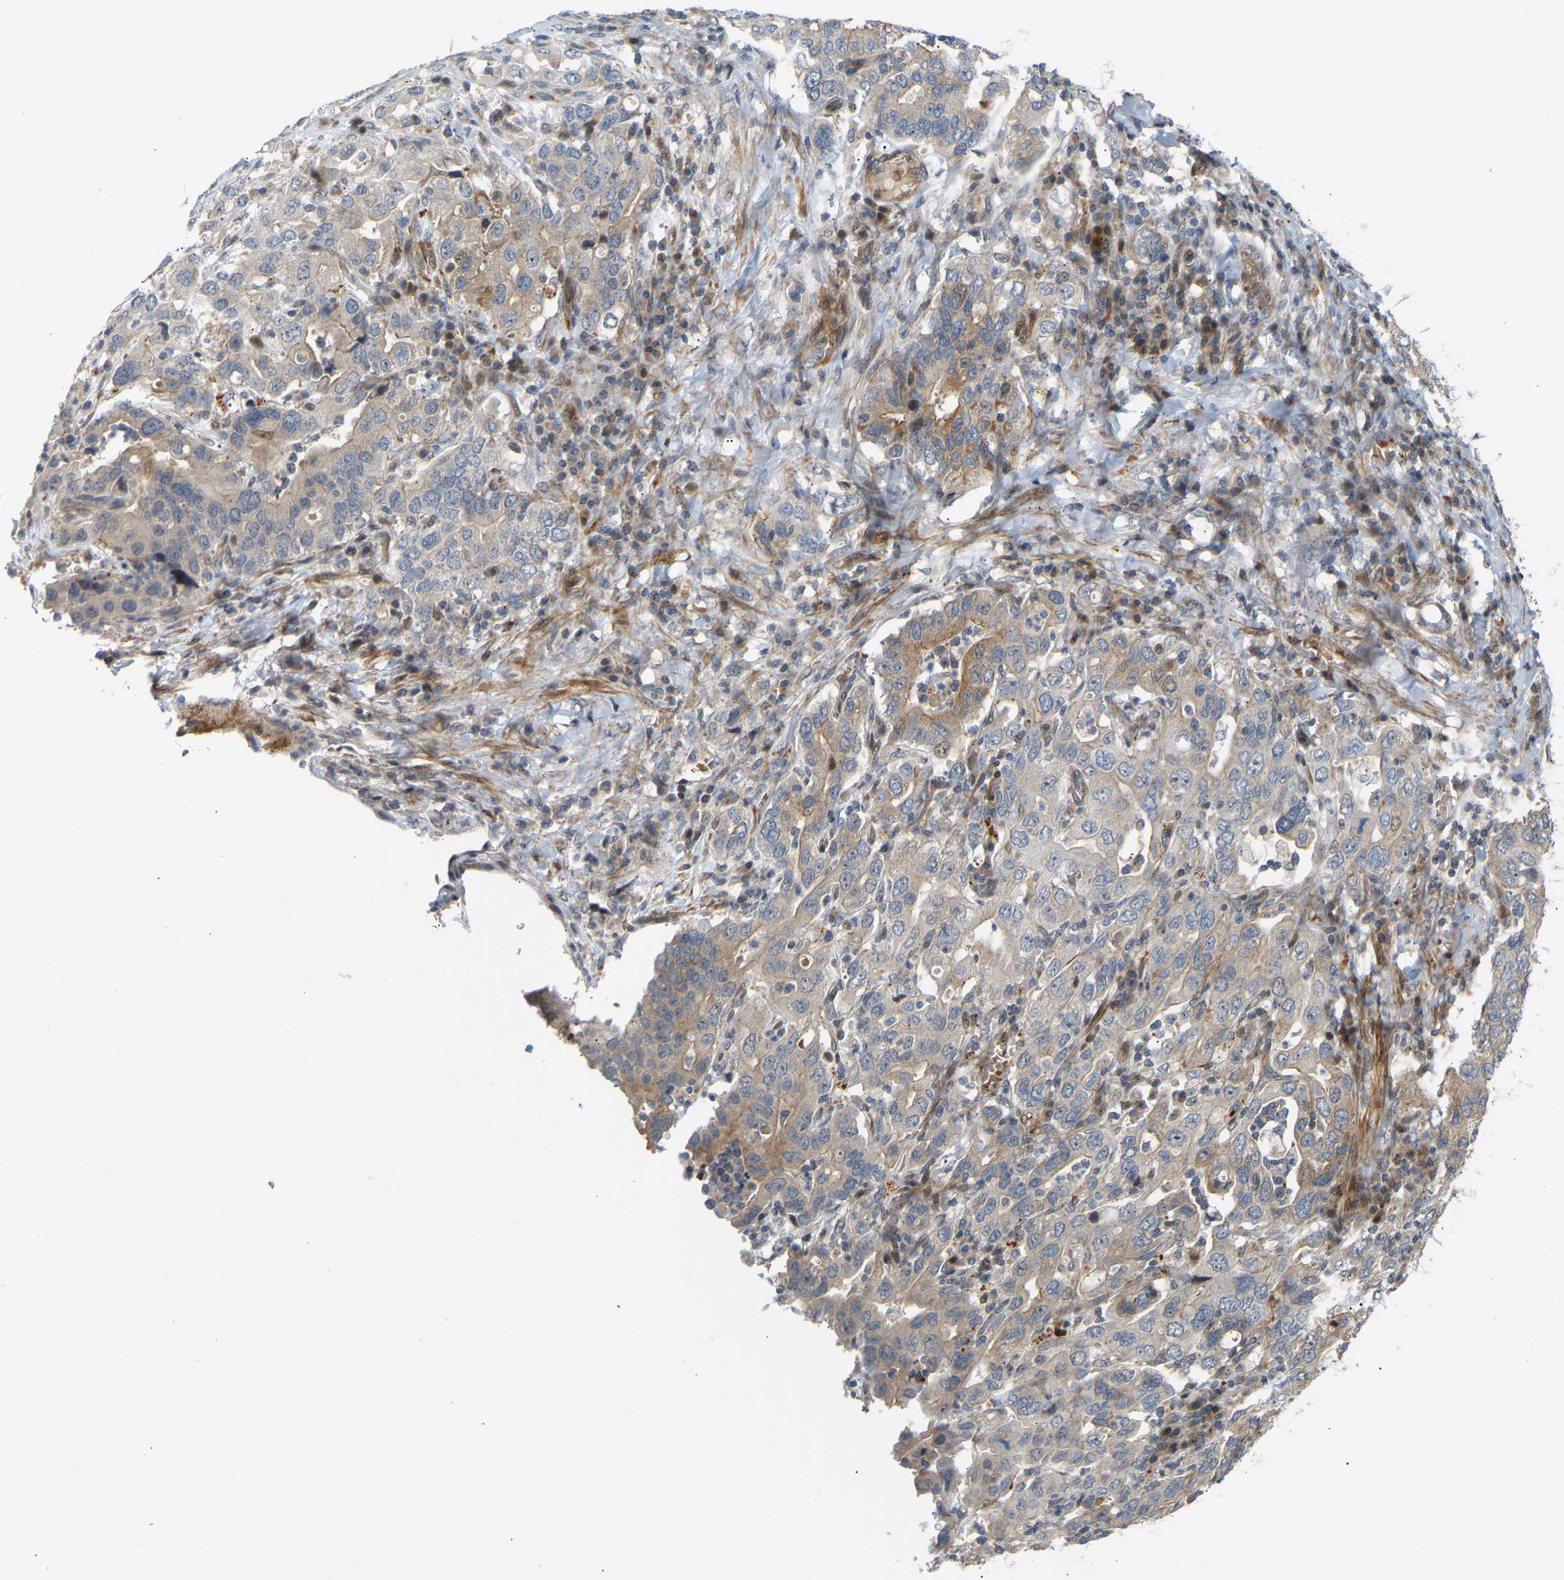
{"staining": {"intensity": "moderate", "quantity": "25%-75%", "location": "cytoplasmic/membranous"}, "tissue": "stomach cancer", "cell_type": "Tumor cells", "image_type": "cancer", "snomed": [{"axis": "morphology", "description": "Adenocarcinoma, NOS"}, {"axis": "topography", "description": "Stomach, upper"}], "caption": "Protein staining demonstrates moderate cytoplasmic/membranous expression in approximately 25%-75% of tumor cells in stomach cancer (adenocarcinoma).", "gene": "POGLUT2", "patient": {"sex": "male", "age": 62}}